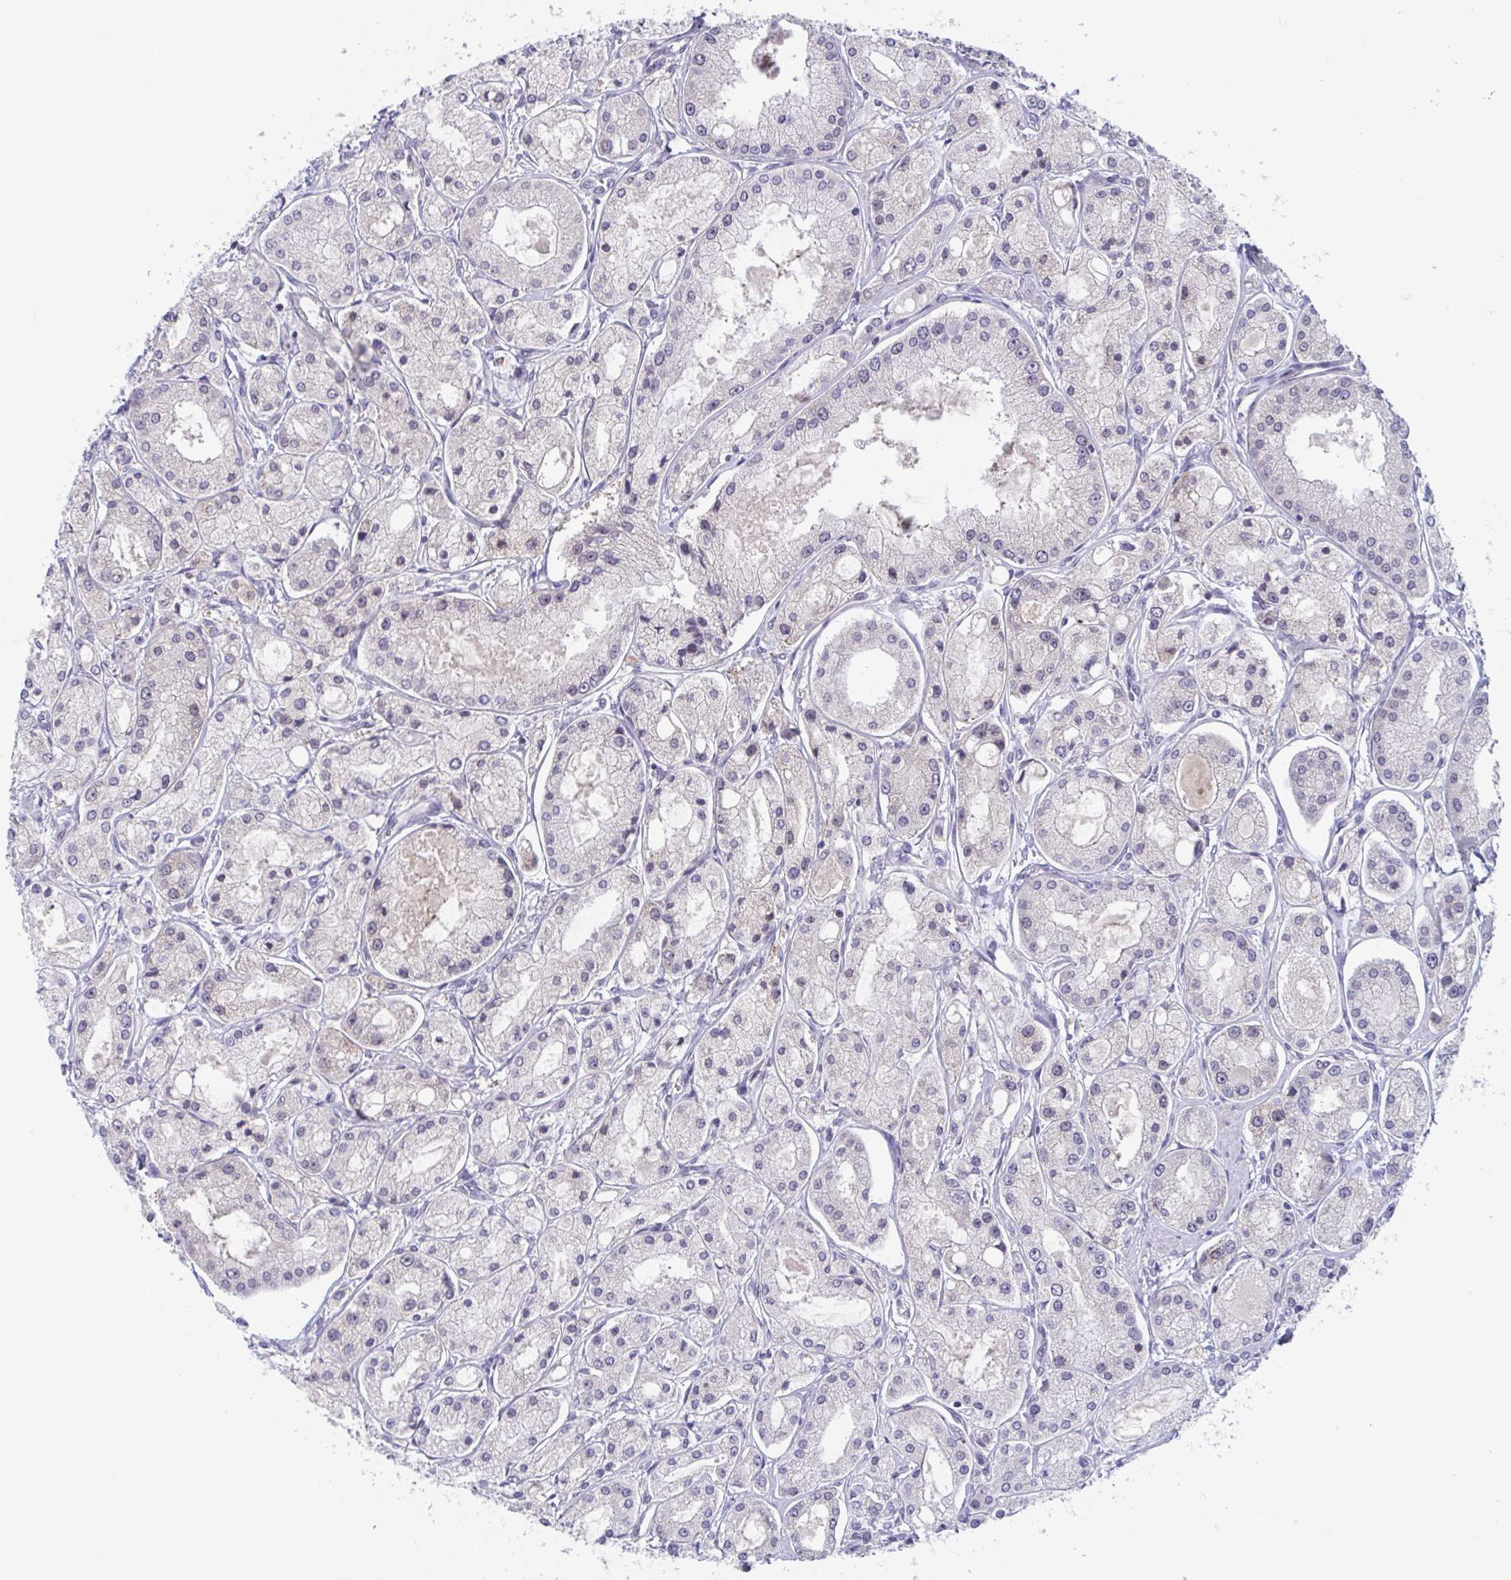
{"staining": {"intensity": "weak", "quantity": "<25%", "location": "cytoplasmic/membranous"}, "tissue": "prostate cancer", "cell_type": "Tumor cells", "image_type": "cancer", "snomed": [{"axis": "morphology", "description": "Adenocarcinoma, High grade"}, {"axis": "topography", "description": "Prostate"}], "caption": "A photomicrograph of human prostate high-grade adenocarcinoma is negative for staining in tumor cells.", "gene": "RIOK1", "patient": {"sex": "male", "age": 66}}